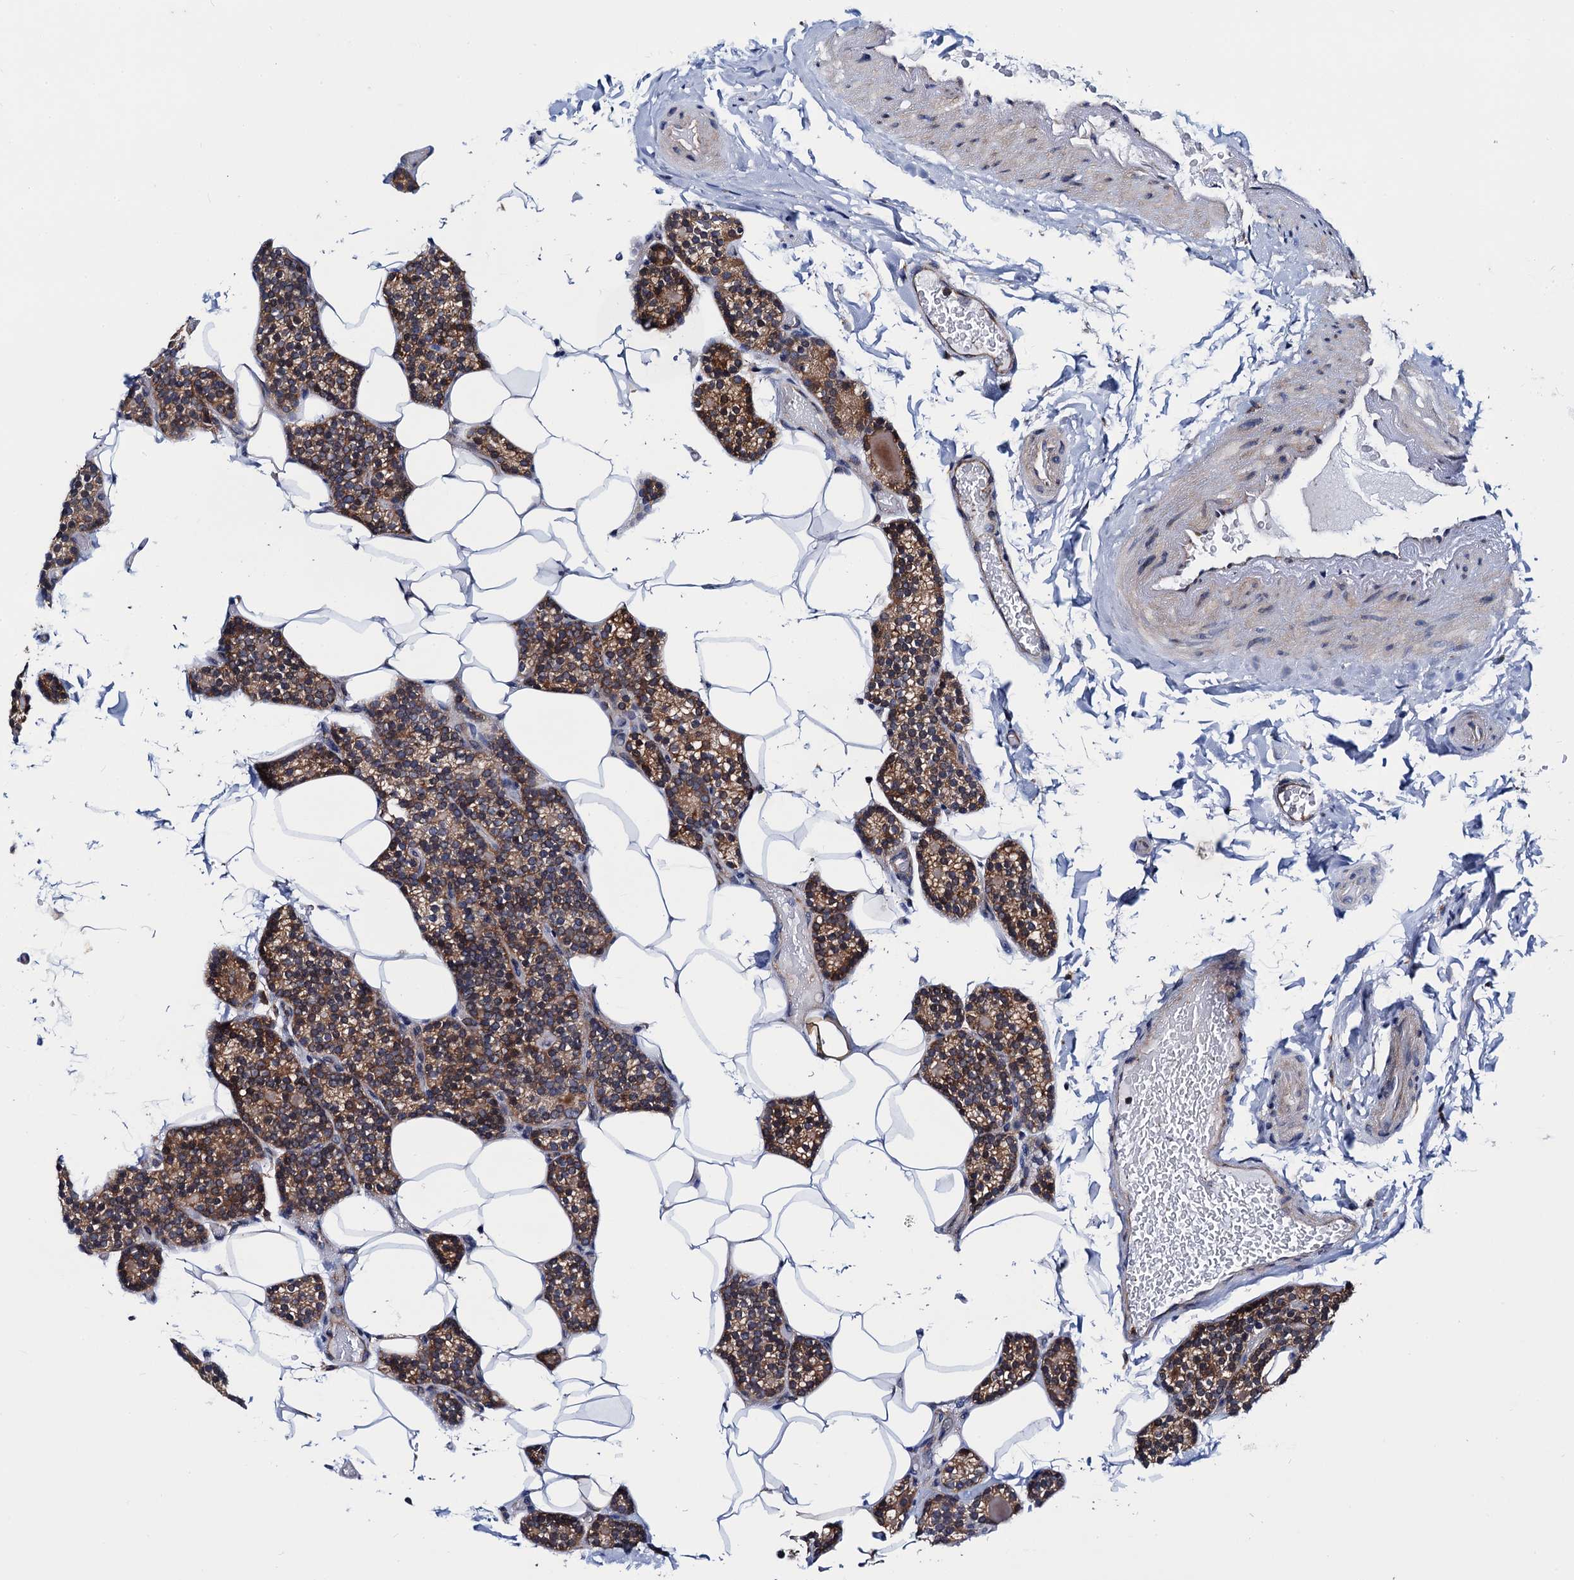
{"staining": {"intensity": "moderate", "quantity": ">75%", "location": "cytoplasmic/membranous"}, "tissue": "parathyroid gland", "cell_type": "Glandular cells", "image_type": "normal", "snomed": [{"axis": "morphology", "description": "Normal tissue, NOS"}, {"axis": "topography", "description": "Parathyroid gland"}], "caption": "Moderate cytoplasmic/membranous positivity is seen in about >75% of glandular cells in unremarkable parathyroid gland.", "gene": "PGLS", "patient": {"sex": "male", "age": 52}}